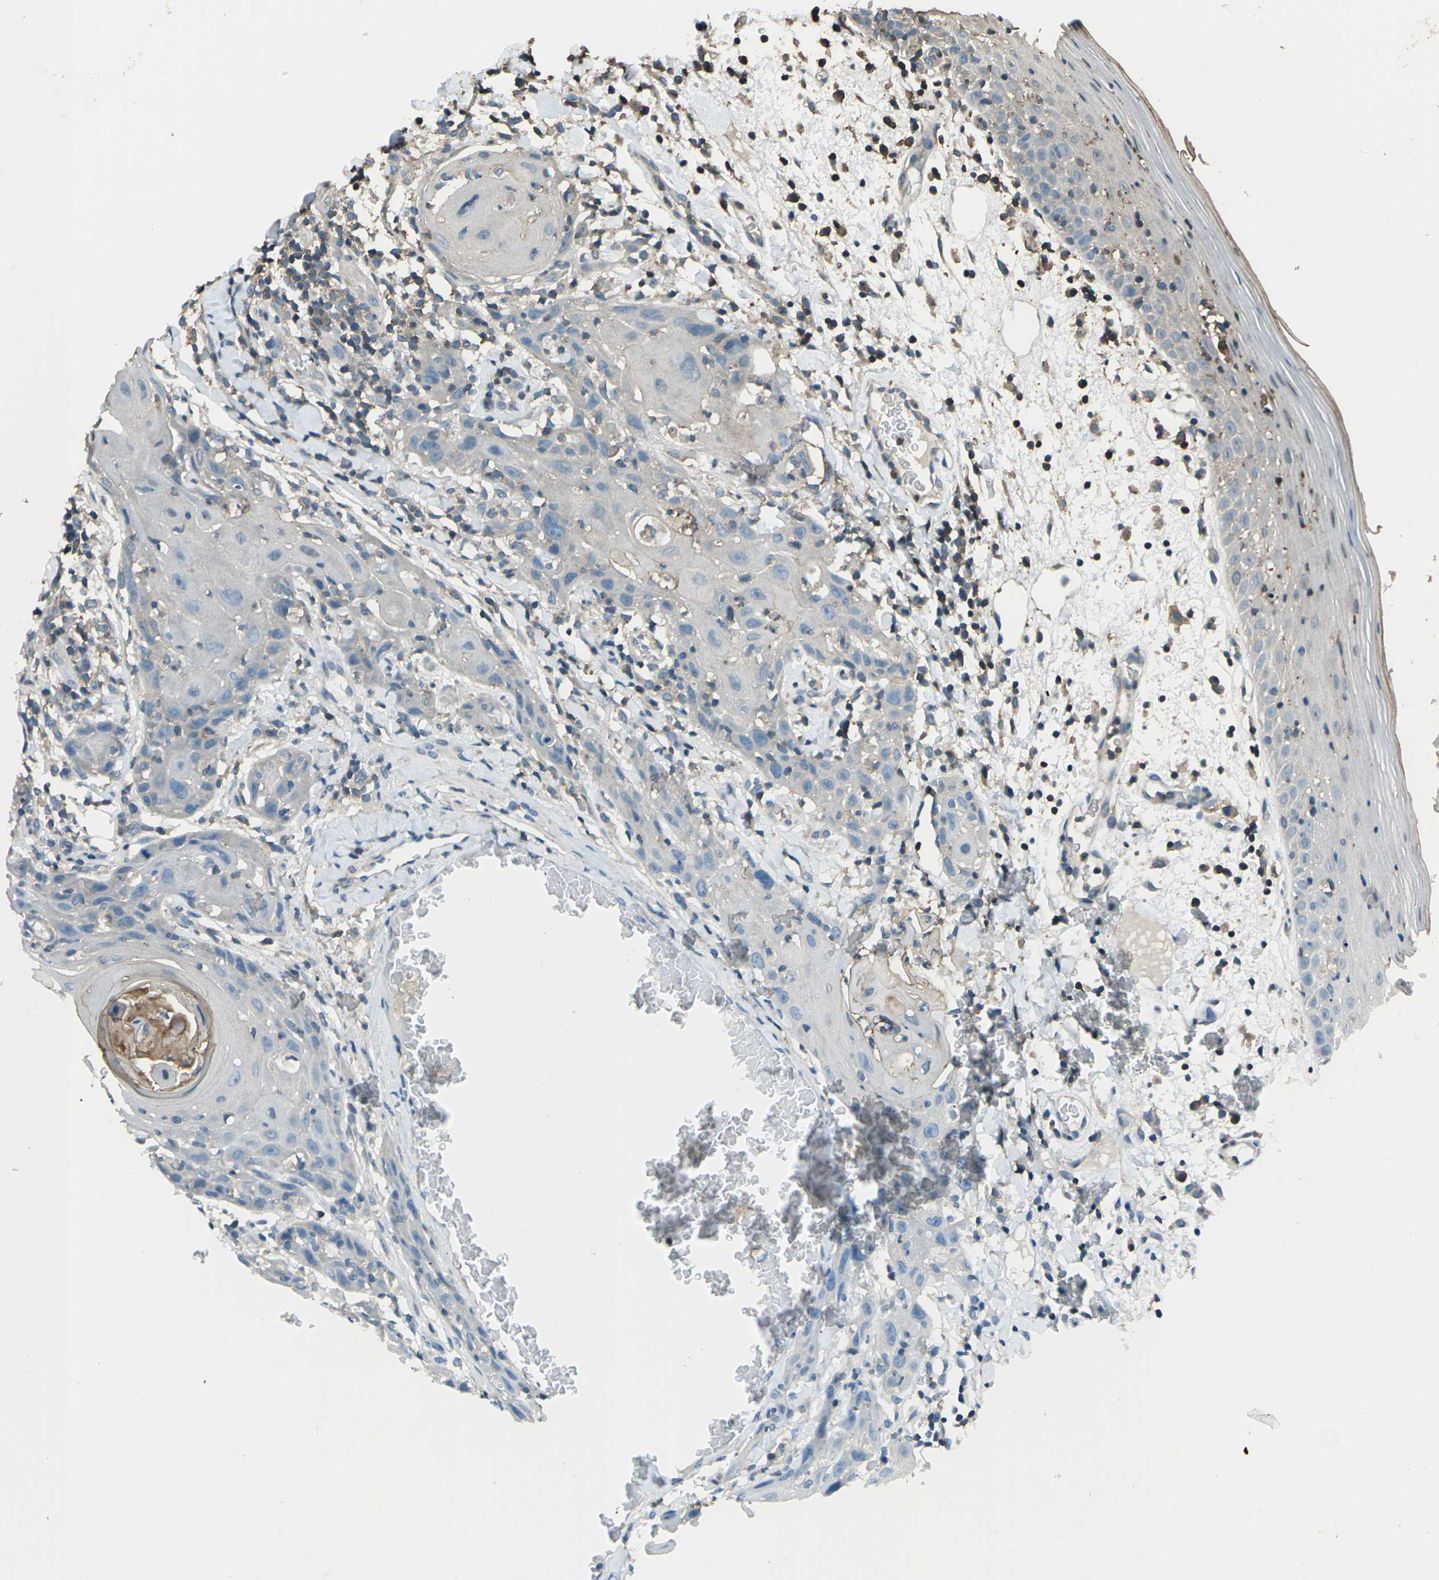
{"staining": {"intensity": "weak", "quantity": "<25%", "location": "cytoplasmic/membranous"}, "tissue": "oral mucosa", "cell_type": "Squamous epithelial cells", "image_type": "normal", "snomed": [{"axis": "morphology", "description": "Normal tissue, NOS"}, {"axis": "morphology", "description": "Squamous cell carcinoma, NOS"}, {"axis": "topography", "description": "Skeletal muscle"}, {"axis": "topography", "description": "Oral tissue"}], "caption": "Immunohistochemistry (IHC) of normal human oral mucosa exhibits no staining in squamous epithelial cells. (Stains: DAB (3,3'-diaminobenzidine) immunohistochemistry with hematoxylin counter stain, Microscopy: brightfield microscopy at high magnification).", "gene": "CMTM4", "patient": {"sex": "male", "age": 71}}